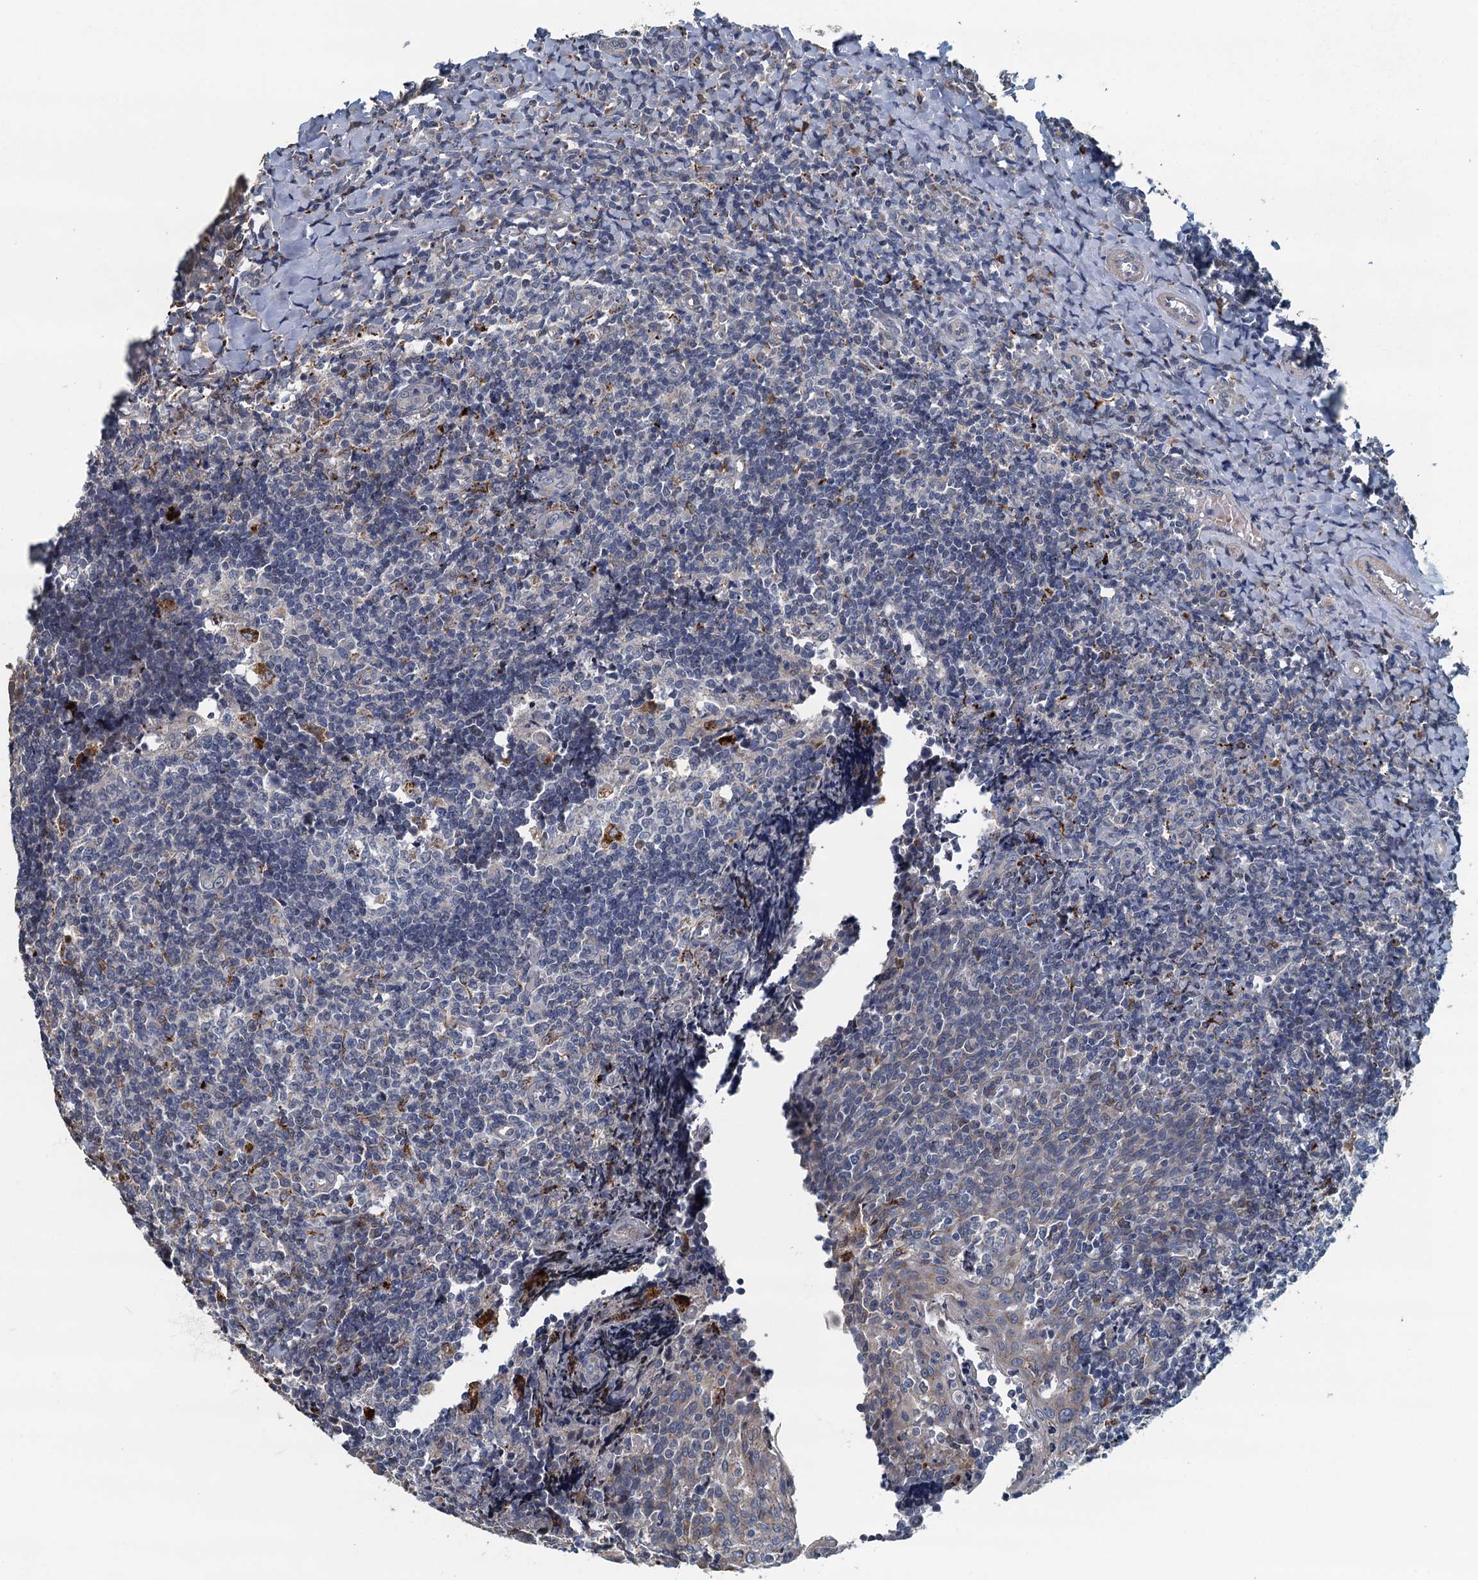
{"staining": {"intensity": "moderate", "quantity": "<25%", "location": "cytoplasmic/membranous"}, "tissue": "tonsil", "cell_type": "Non-germinal center cells", "image_type": "normal", "snomed": [{"axis": "morphology", "description": "Normal tissue, NOS"}, {"axis": "topography", "description": "Tonsil"}], "caption": "Approximately <25% of non-germinal center cells in normal human tonsil reveal moderate cytoplasmic/membranous protein staining as visualized by brown immunohistochemical staining.", "gene": "AGRN", "patient": {"sex": "female", "age": 19}}